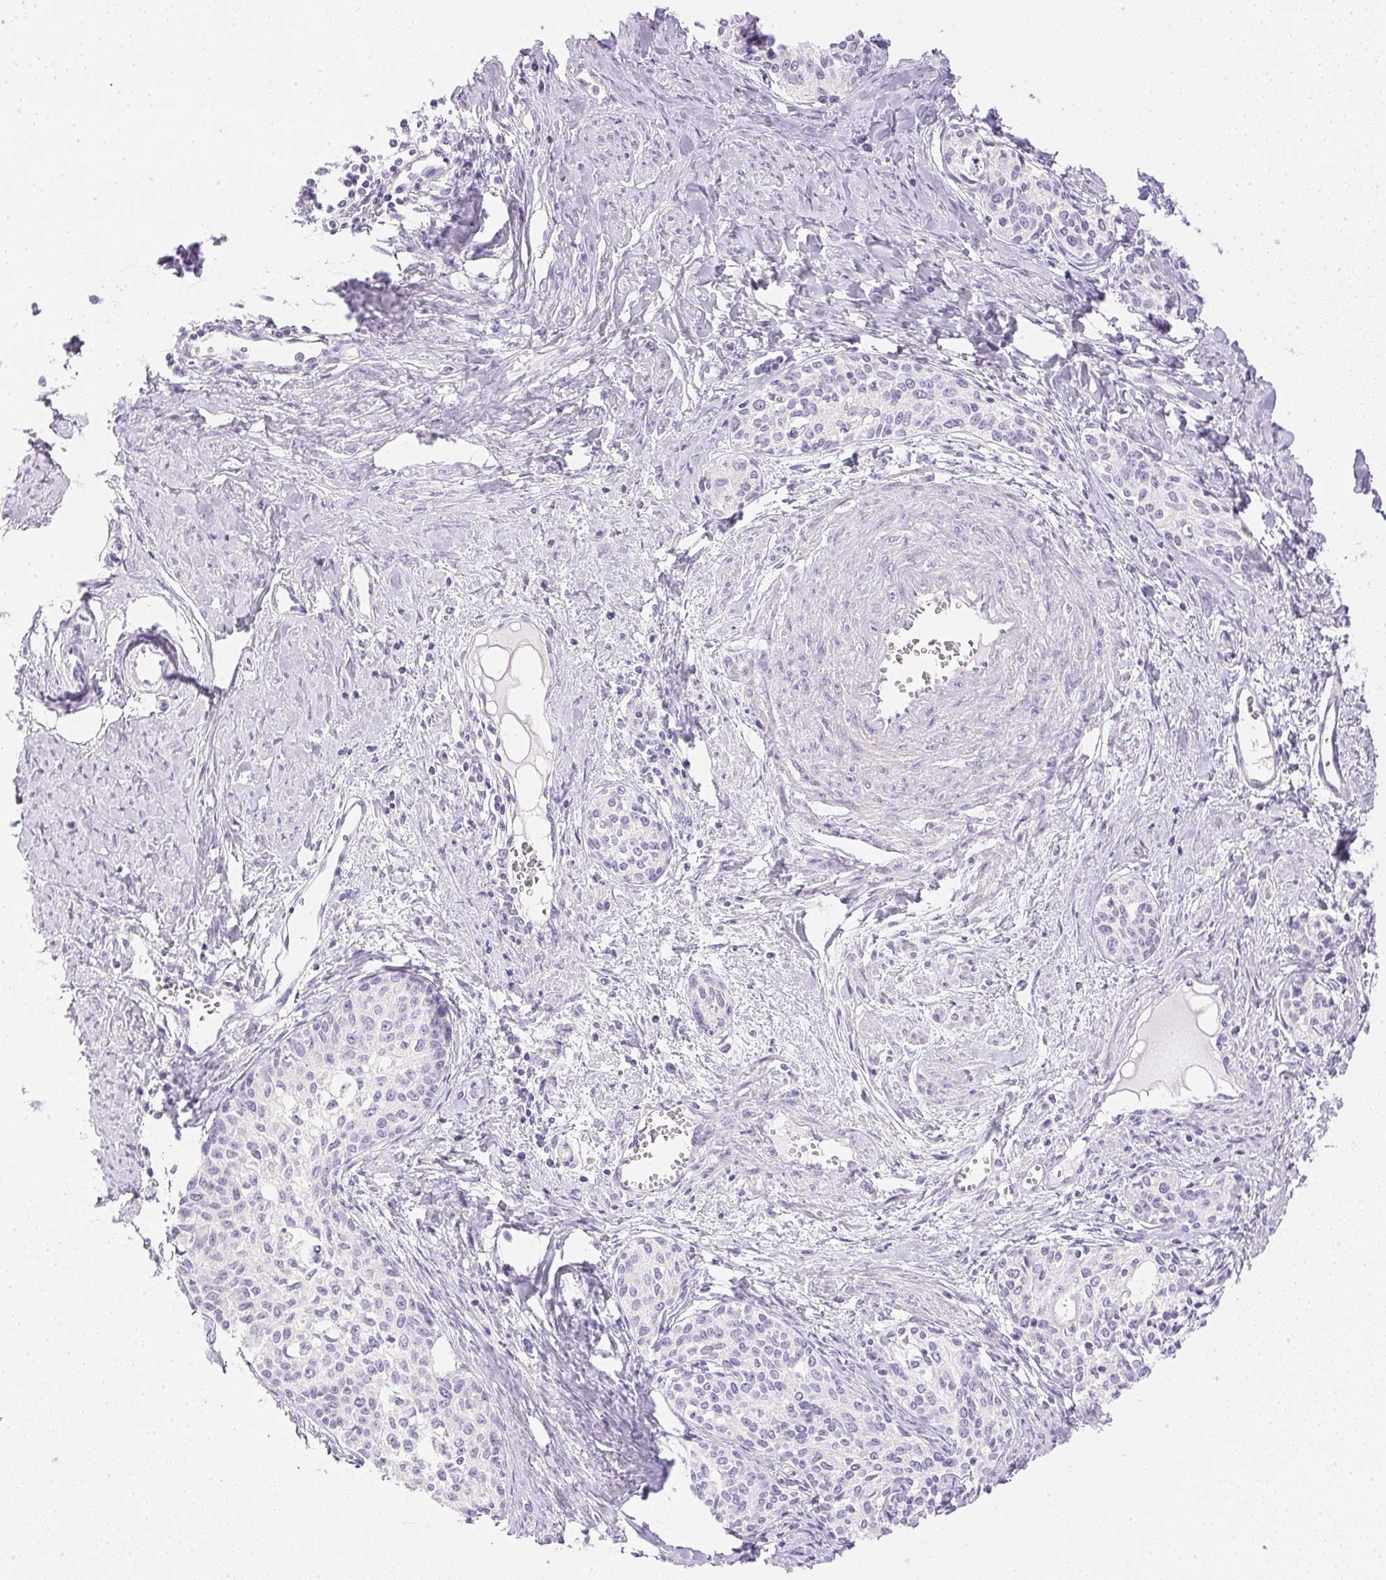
{"staining": {"intensity": "negative", "quantity": "none", "location": "none"}, "tissue": "cervical cancer", "cell_type": "Tumor cells", "image_type": "cancer", "snomed": [{"axis": "morphology", "description": "Squamous cell carcinoma, NOS"}, {"axis": "morphology", "description": "Adenocarcinoma, NOS"}, {"axis": "topography", "description": "Cervix"}], "caption": "The immunohistochemistry micrograph has no significant staining in tumor cells of cervical cancer (squamous cell carcinoma) tissue.", "gene": "CTRL", "patient": {"sex": "female", "age": 52}}